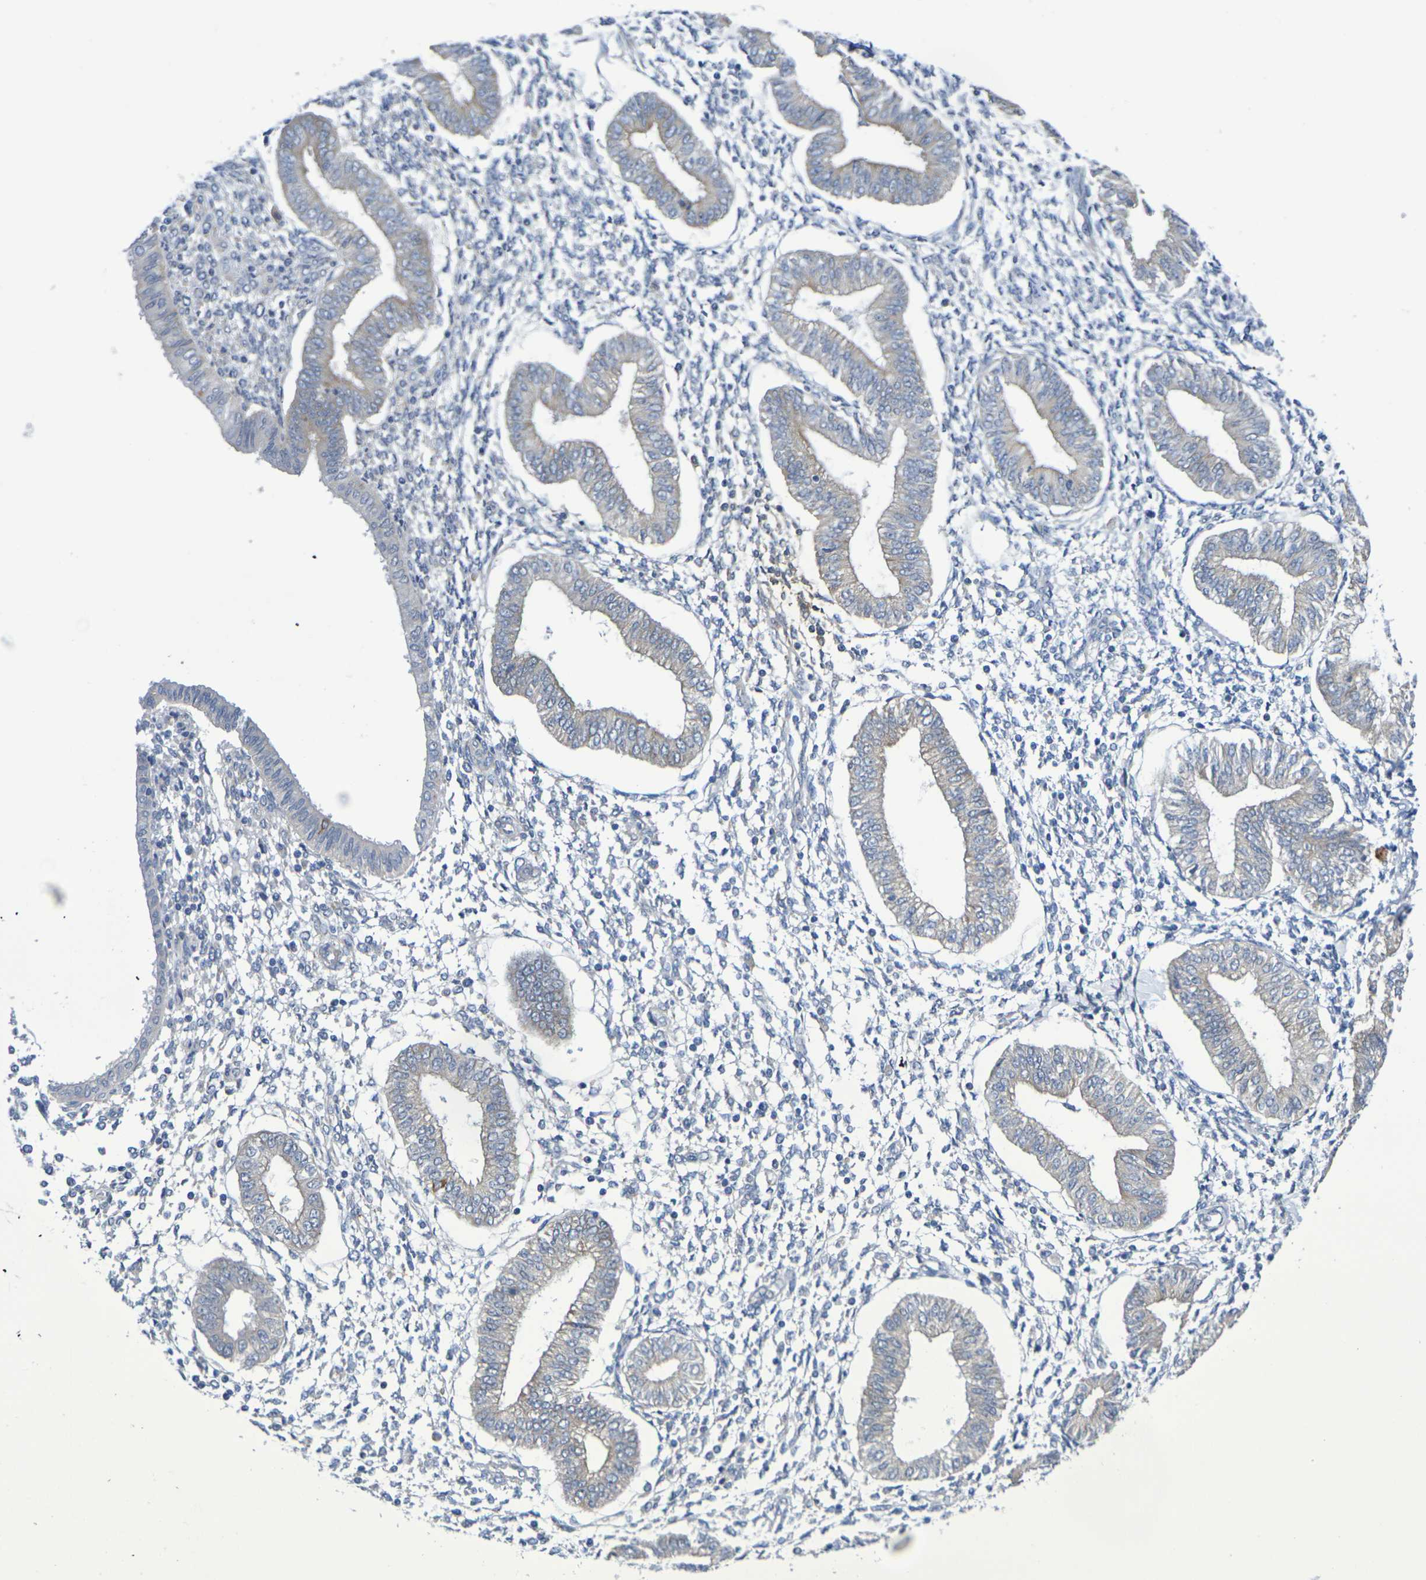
{"staining": {"intensity": "negative", "quantity": "none", "location": "none"}, "tissue": "endometrium", "cell_type": "Cells in endometrial stroma", "image_type": "normal", "snomed": [{"axis": "morphology", "description": "Normal tissue, NOS"}, {"axis": "topography", "description": "Endometrium"}], "caption": "Immunohistochemical staining of unremarkable human endometrium exhibits no significant expression in cells in endometrial stroma.", "gene": "SDC4", "patient": {"sex": "female", "age": 50}}